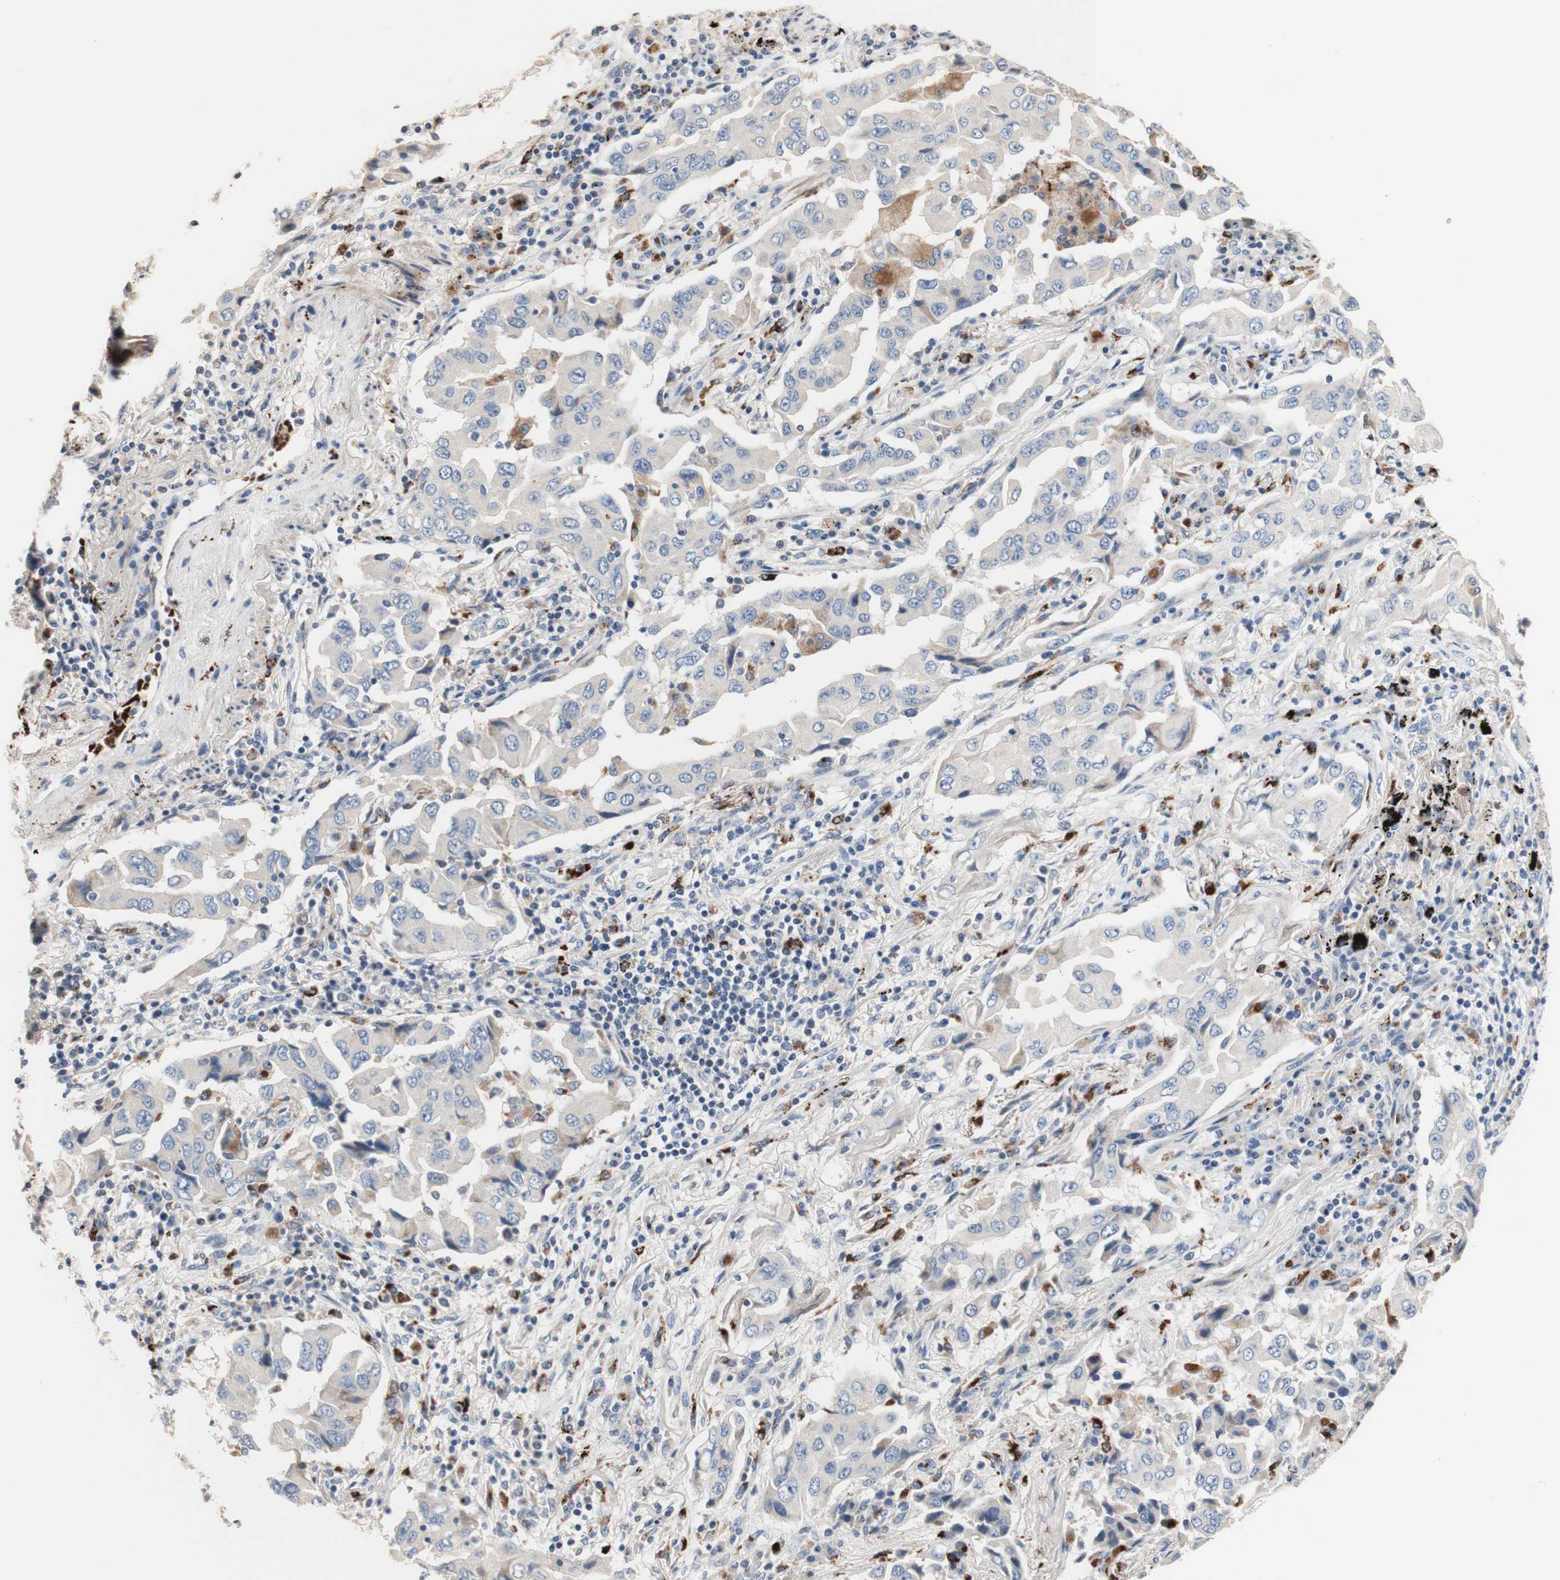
{"staining": {"intensity": "weak", "quantity": "<25%", "location": "cytoplasmic/membranous"}, "tissue": "lung cancer", "cell_type": "Tumor cells", "image_type": "cancer", "snomed": [{"axis": "morphology", "description": "Adenocarcinoma, NOS"}, {"axis": "topography", "description": "Lung"}], "caption": "Immunohistochemistry (IHC) photomicrograph of lung adenocarcinoma stained for a protein (brown), which reveals no staining in tumor cells.", "gene": "CDON", "patient": {"sex": "female", "age": 65}}